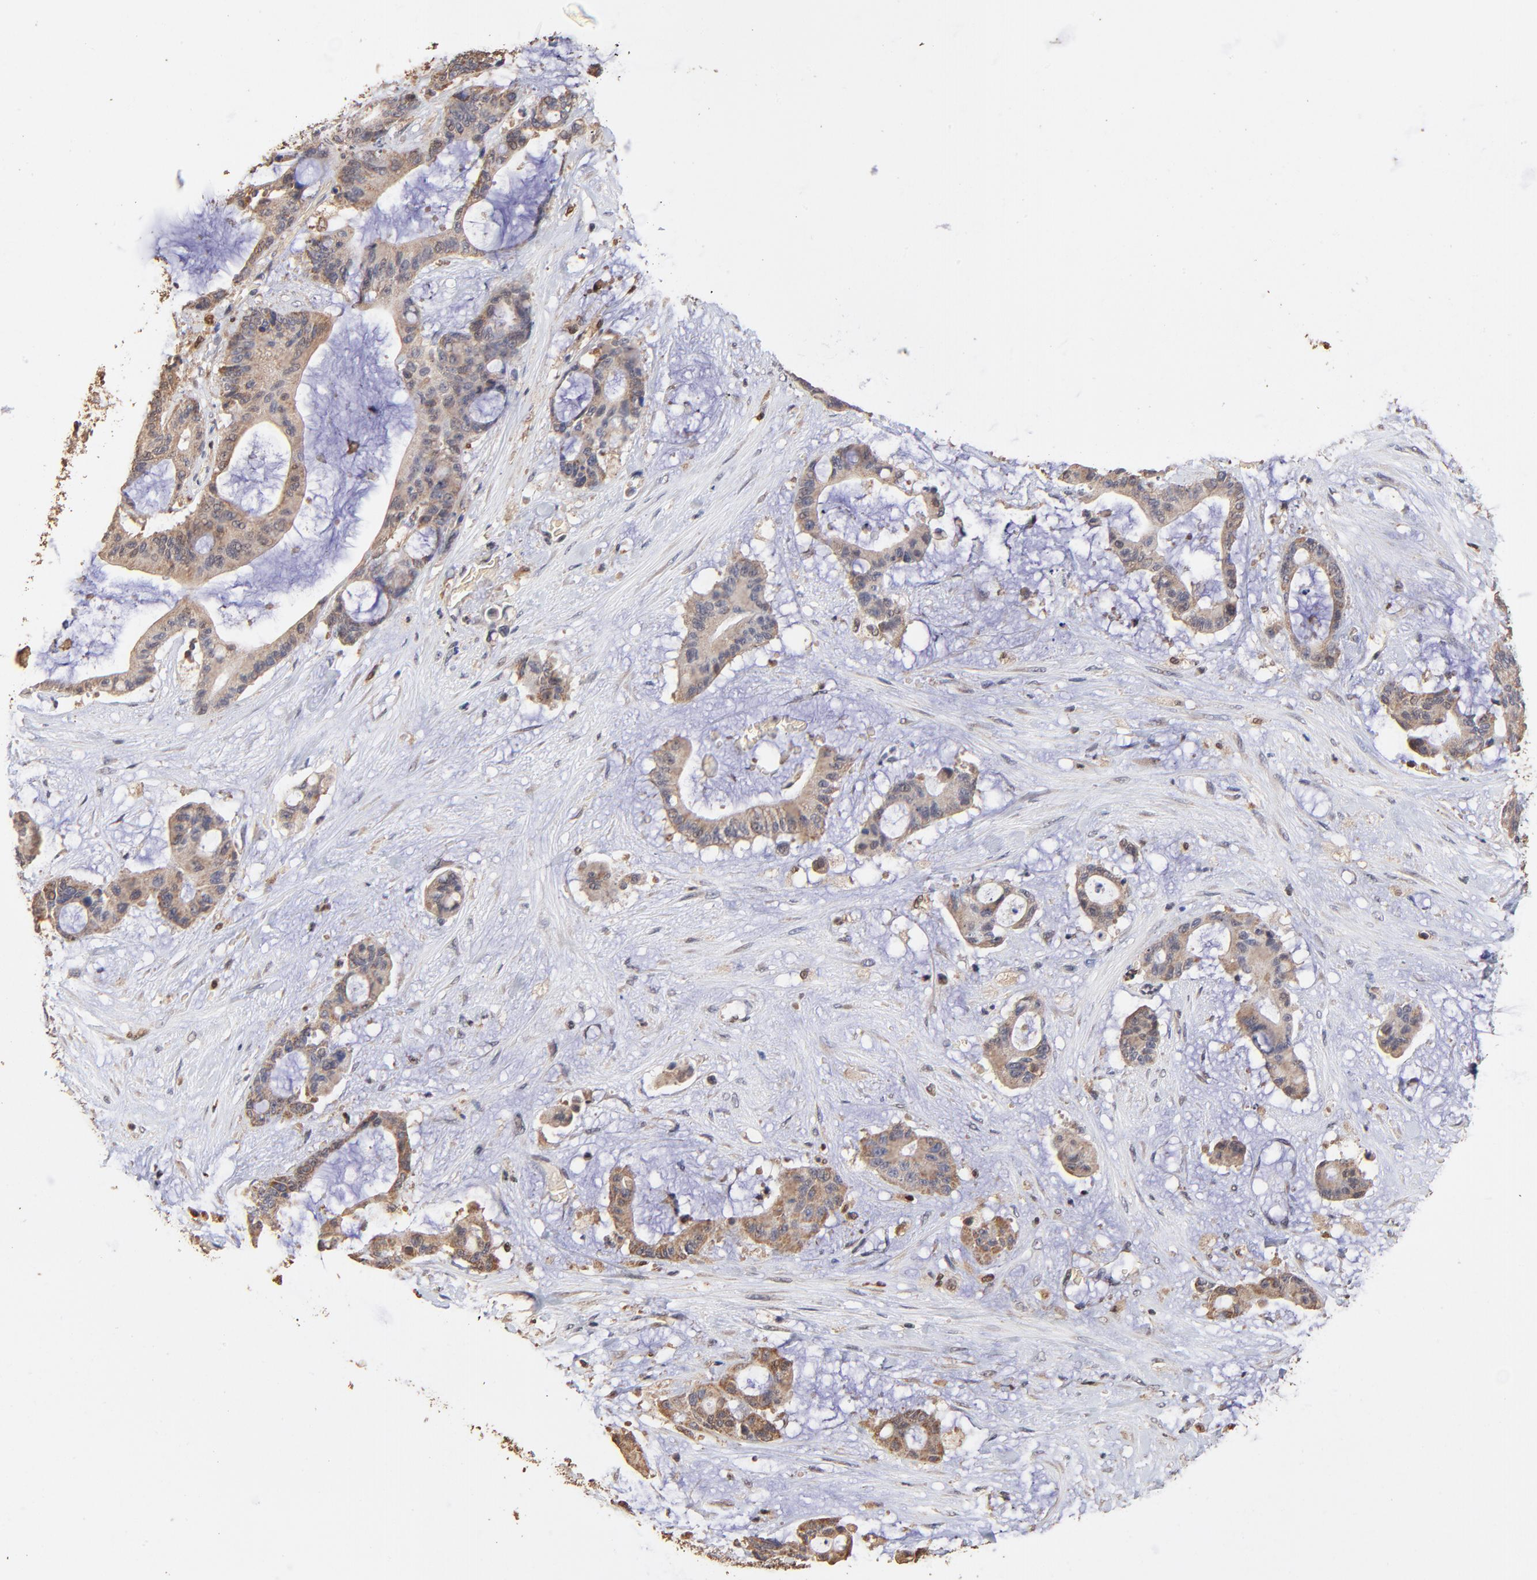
{"staining": {"intensity": "weak", "quantity": ">75%", "location": "cytoplasmic/membranous"}, "tissue": "liver cancer", "cell_type": "Tumor cells", "image_type": "cancer", "snomed": [{"axis": "morphology", "description": "Cholangiocarcinoma"}, {"axis": "topography", "description": "Liver"}], "caption": "Tumor cells exhibit low levels of weak cytoplasmic/membranous expression in about >75% of cells in liver cancer. Nuclei are stained in blue.", "gene": "CASP1", "patient": {"sex": "female", "age": 73}}